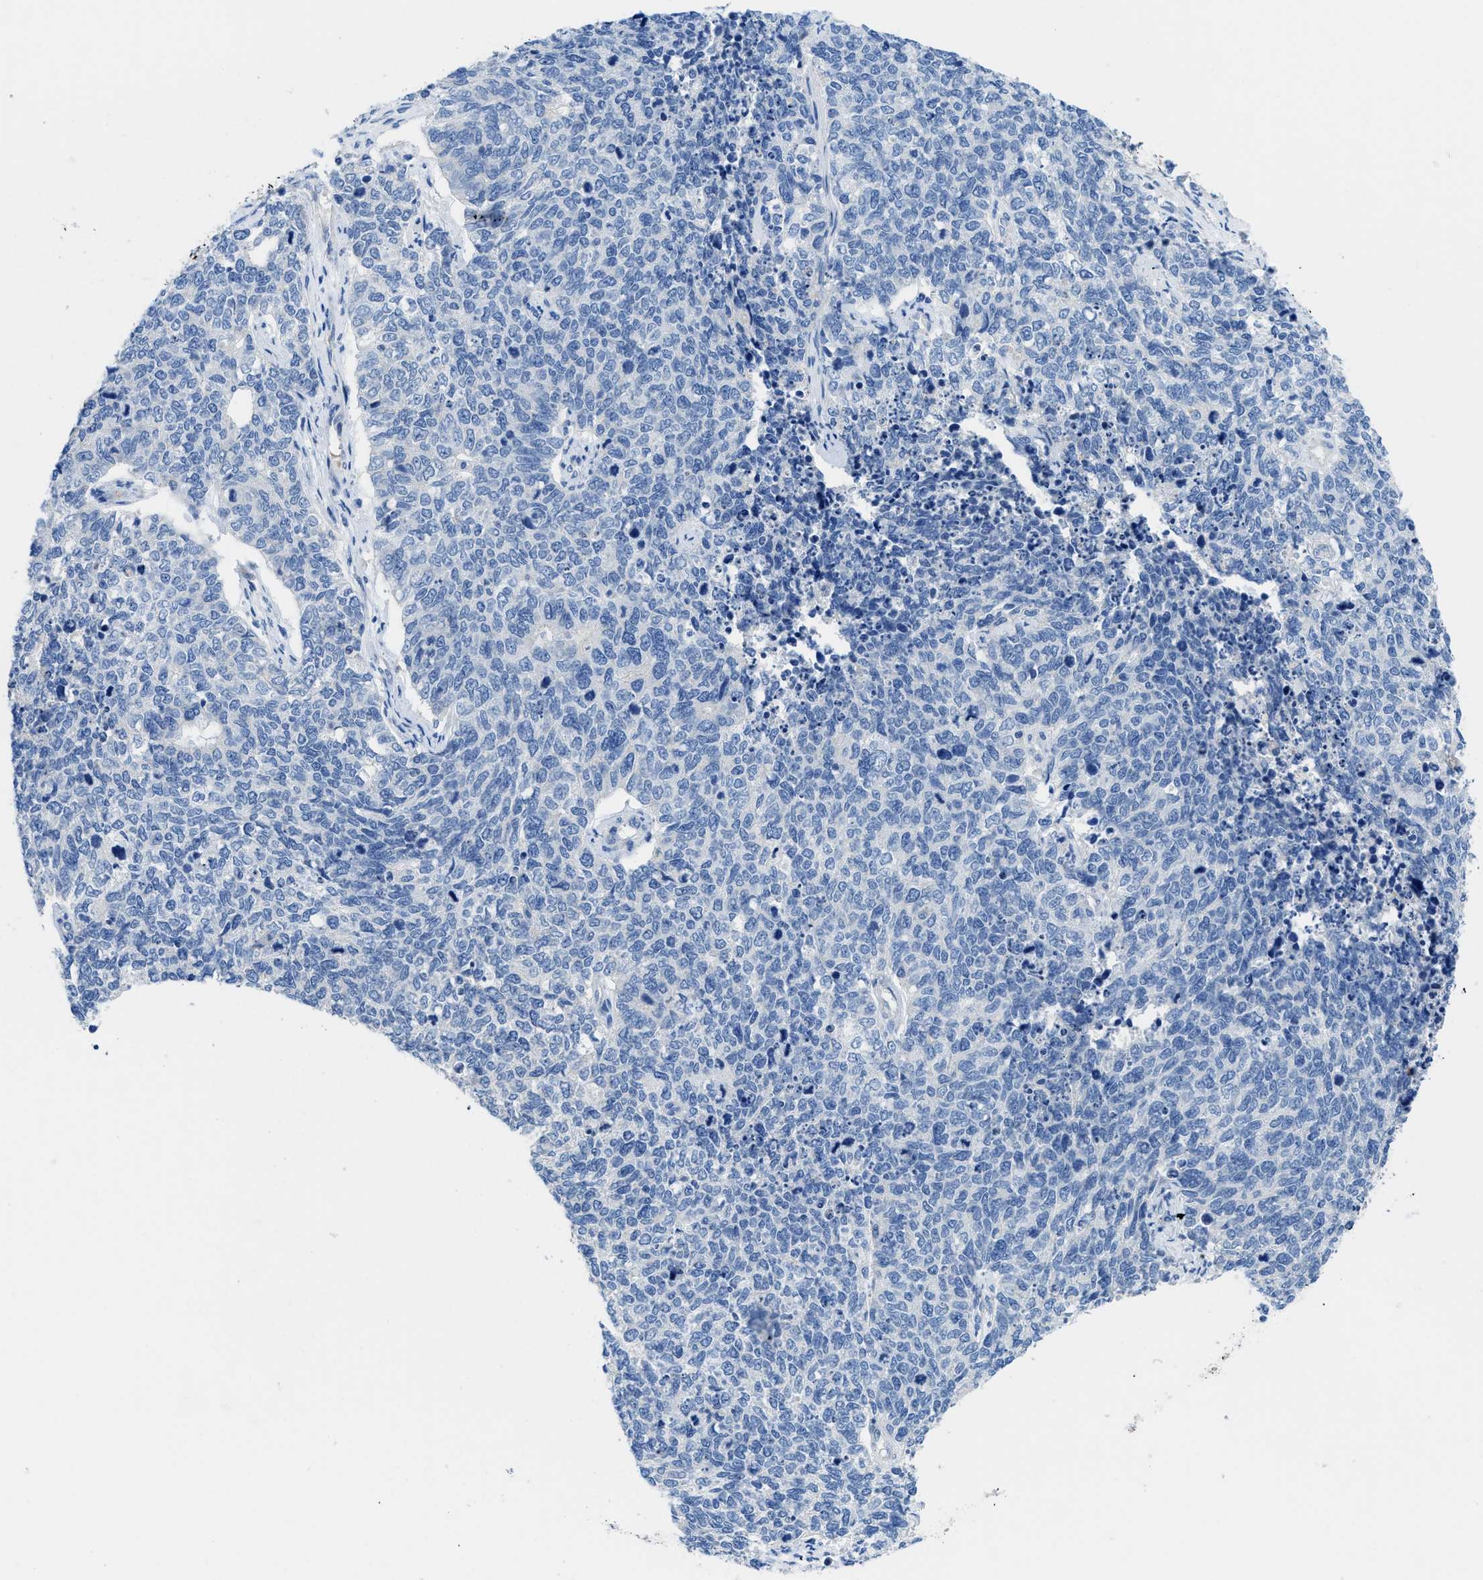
{"staining": {"intensity": "negative", "quantity": "none", "location": "none"}, "tissue": "cervical cancer", "cell_type": "Tumor cells", "image_type": "cancer", "snomed": [{"axis": "morphology", "description": "Squamous cell carcinoma, NOS"}, {"axis": "topography", "description": "Cervix"}], "caption": "Immunohistochemistry (IHC) histopathology image of neoplastic tissue: squamous cell carcinoma (cervical) stained with DAB displays no significant protein expression in tumor cells.", "gene": "NEB", "patient": {"sex": "female", "age": 63}}